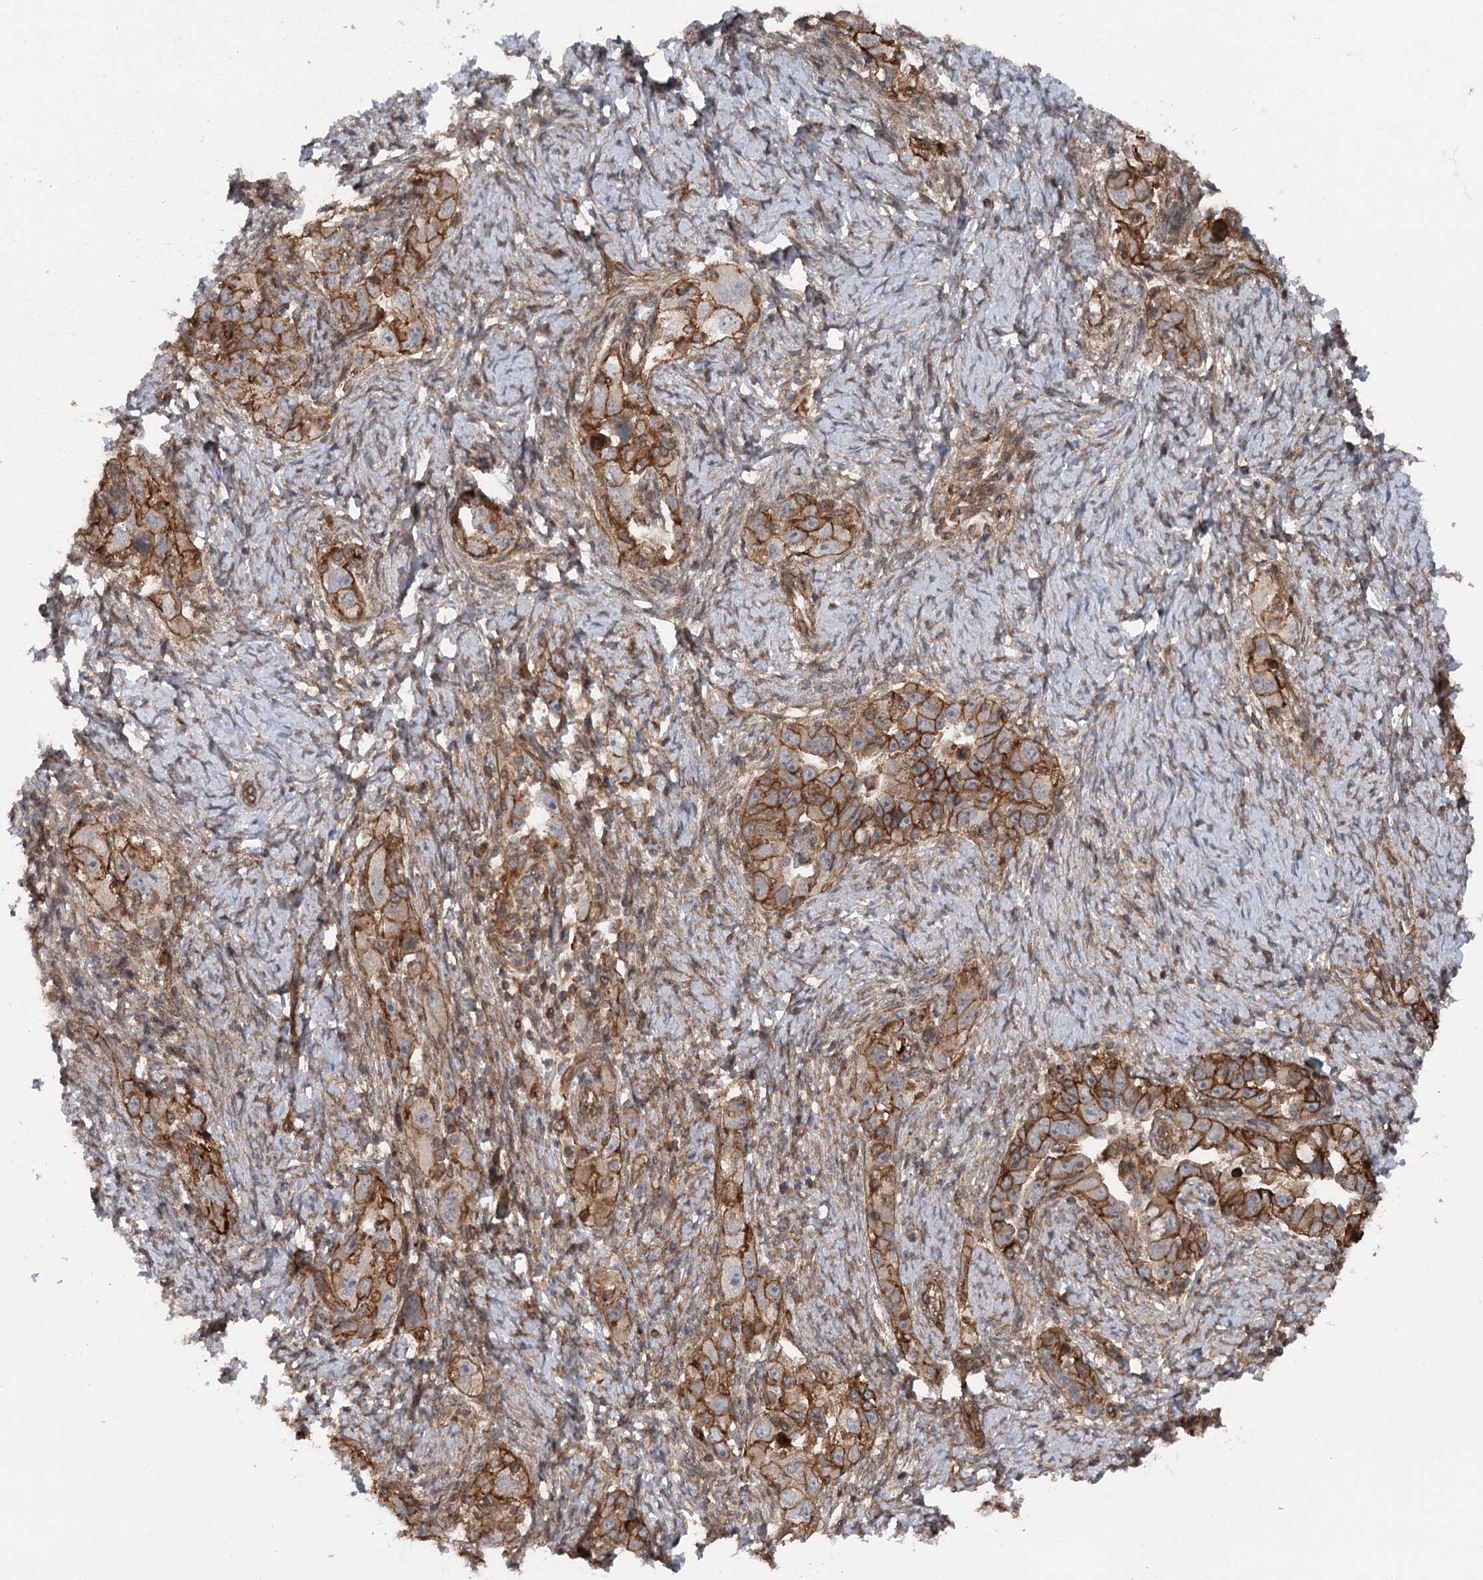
{"staining": {"intensity": "strong", "quantity": ">75%", "location": "cytoplasmic/membranous"}, "tissue": "ovarian cancer", "cell_type": "Tumor cells", "image_type": "cancer", "snomed": [{"axis": "morphology", "description": "Carcinoma, NOS"}, {"axis": "morphology", "description": "Cystadenocarcinoma, serous, NOS"}, {"axis": "topography", "description": "Ovary"}], "caption": "A photomicrograph of carcinoma (ovarian) stained for a protein reveals strong cytoplasmic/membranous brown staining in tumor cells. The protein of interest is stained brown, and the nuclei are stained in blue (DAB IHC with brightfield microscopy, high magnification).", "gene": "IQSEC1", "patient": {"sex": "female", "age": 69}}